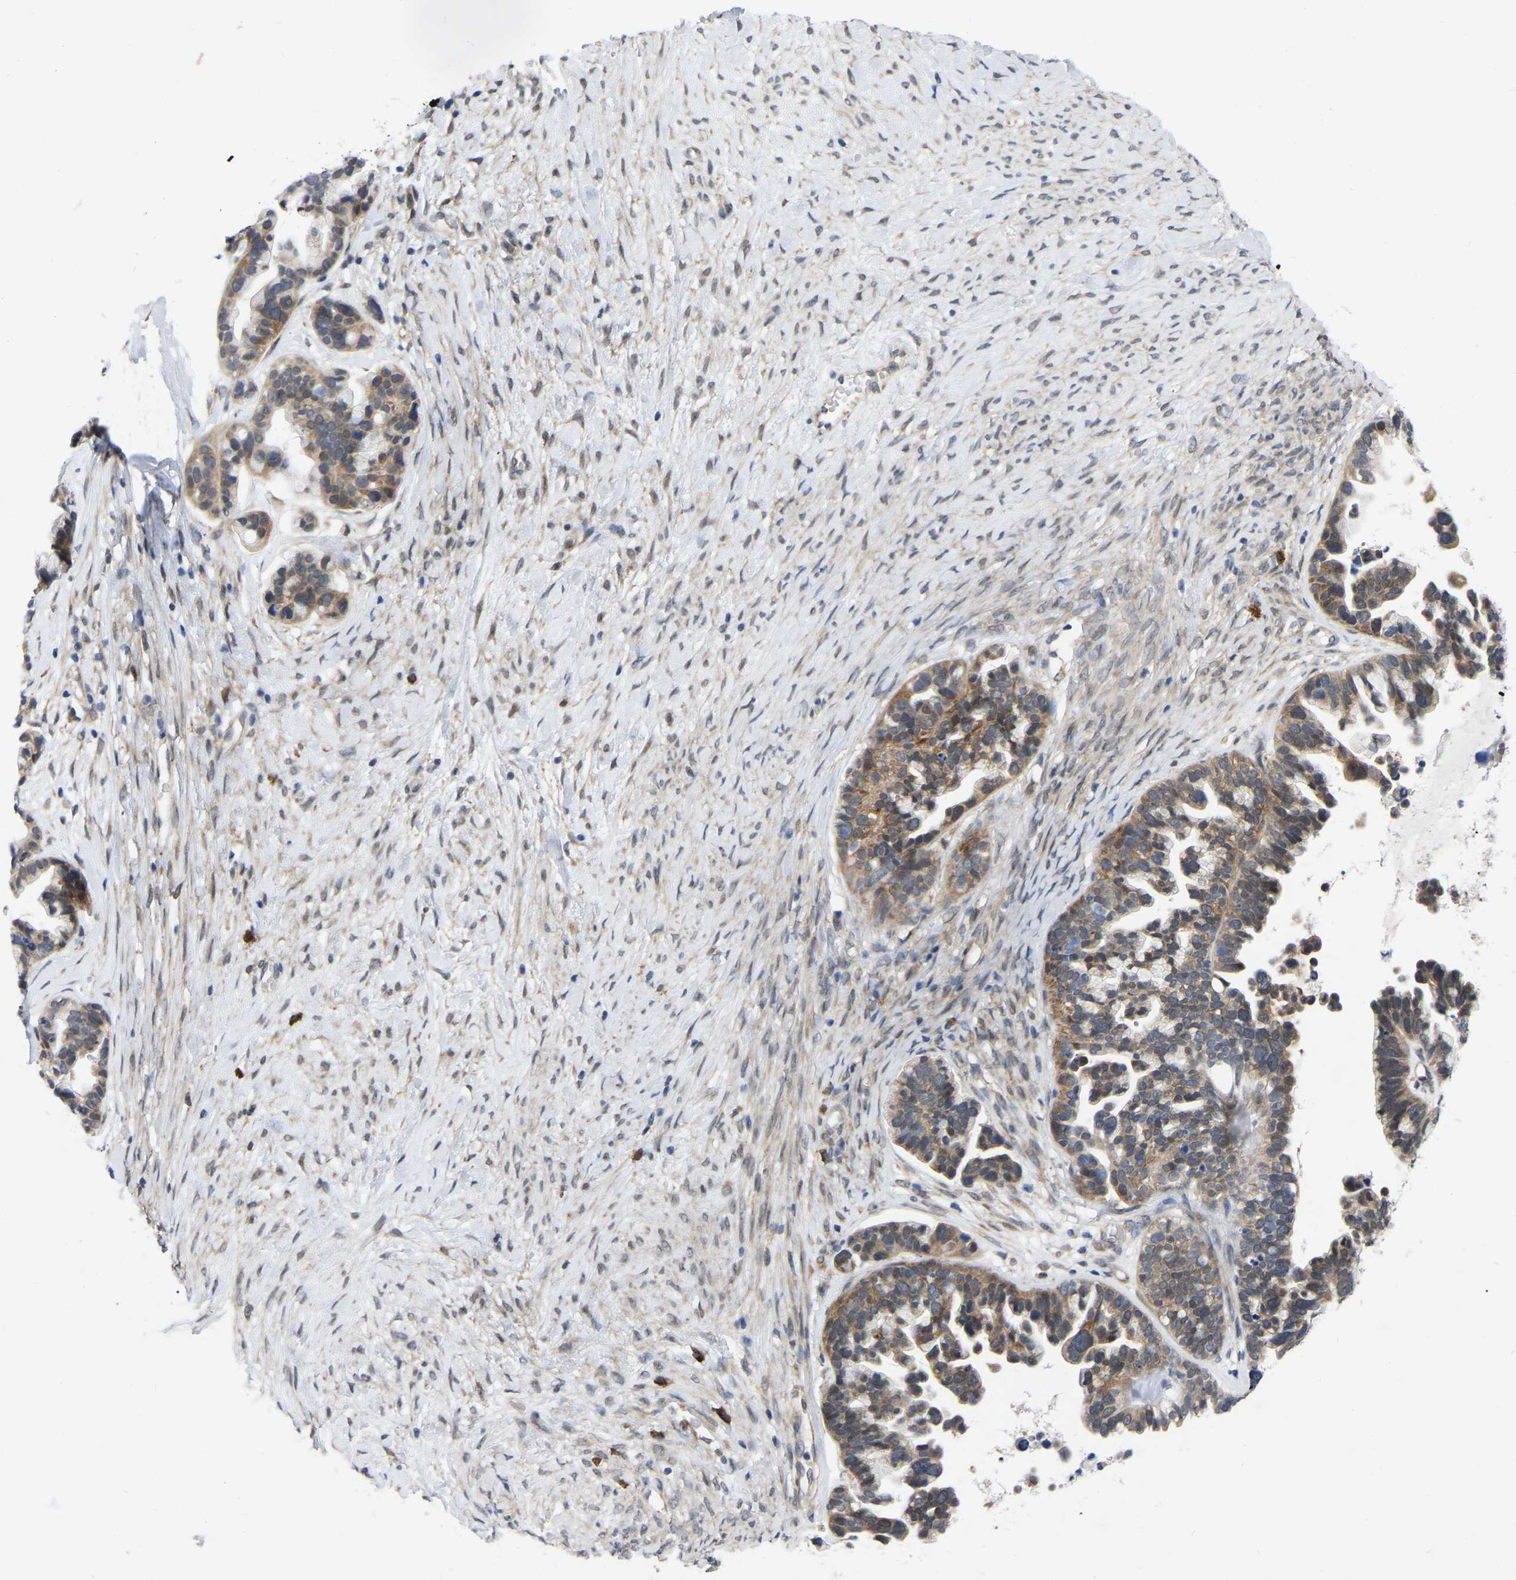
{"staining": {"intensity": "moderate", "quantity": ">75%", "location": "cytoplasmic/membranous"}, "tissue": "ovarian cancer", "cell_type": "Tumor cells", "image_type": "cancer", "snomed": [{"axis": "morphology", "description": "Cystadenocarcinoma, serous, NOS"}, {"axis": "topography", "description": "Ovary"}], "caption": "Immunohistochemistry (DAB) staining of human ovarian cancer (serous cystadenocarcinoma) demonstrates moderate cytoplasmic/membranous protein expression in approximately >75% of tumor cells. The protein of interest is shown in brown color, while the nuclei are stained blue.", "gene": "UBE4B", "patient": {"sex": "female", "age": 56}}